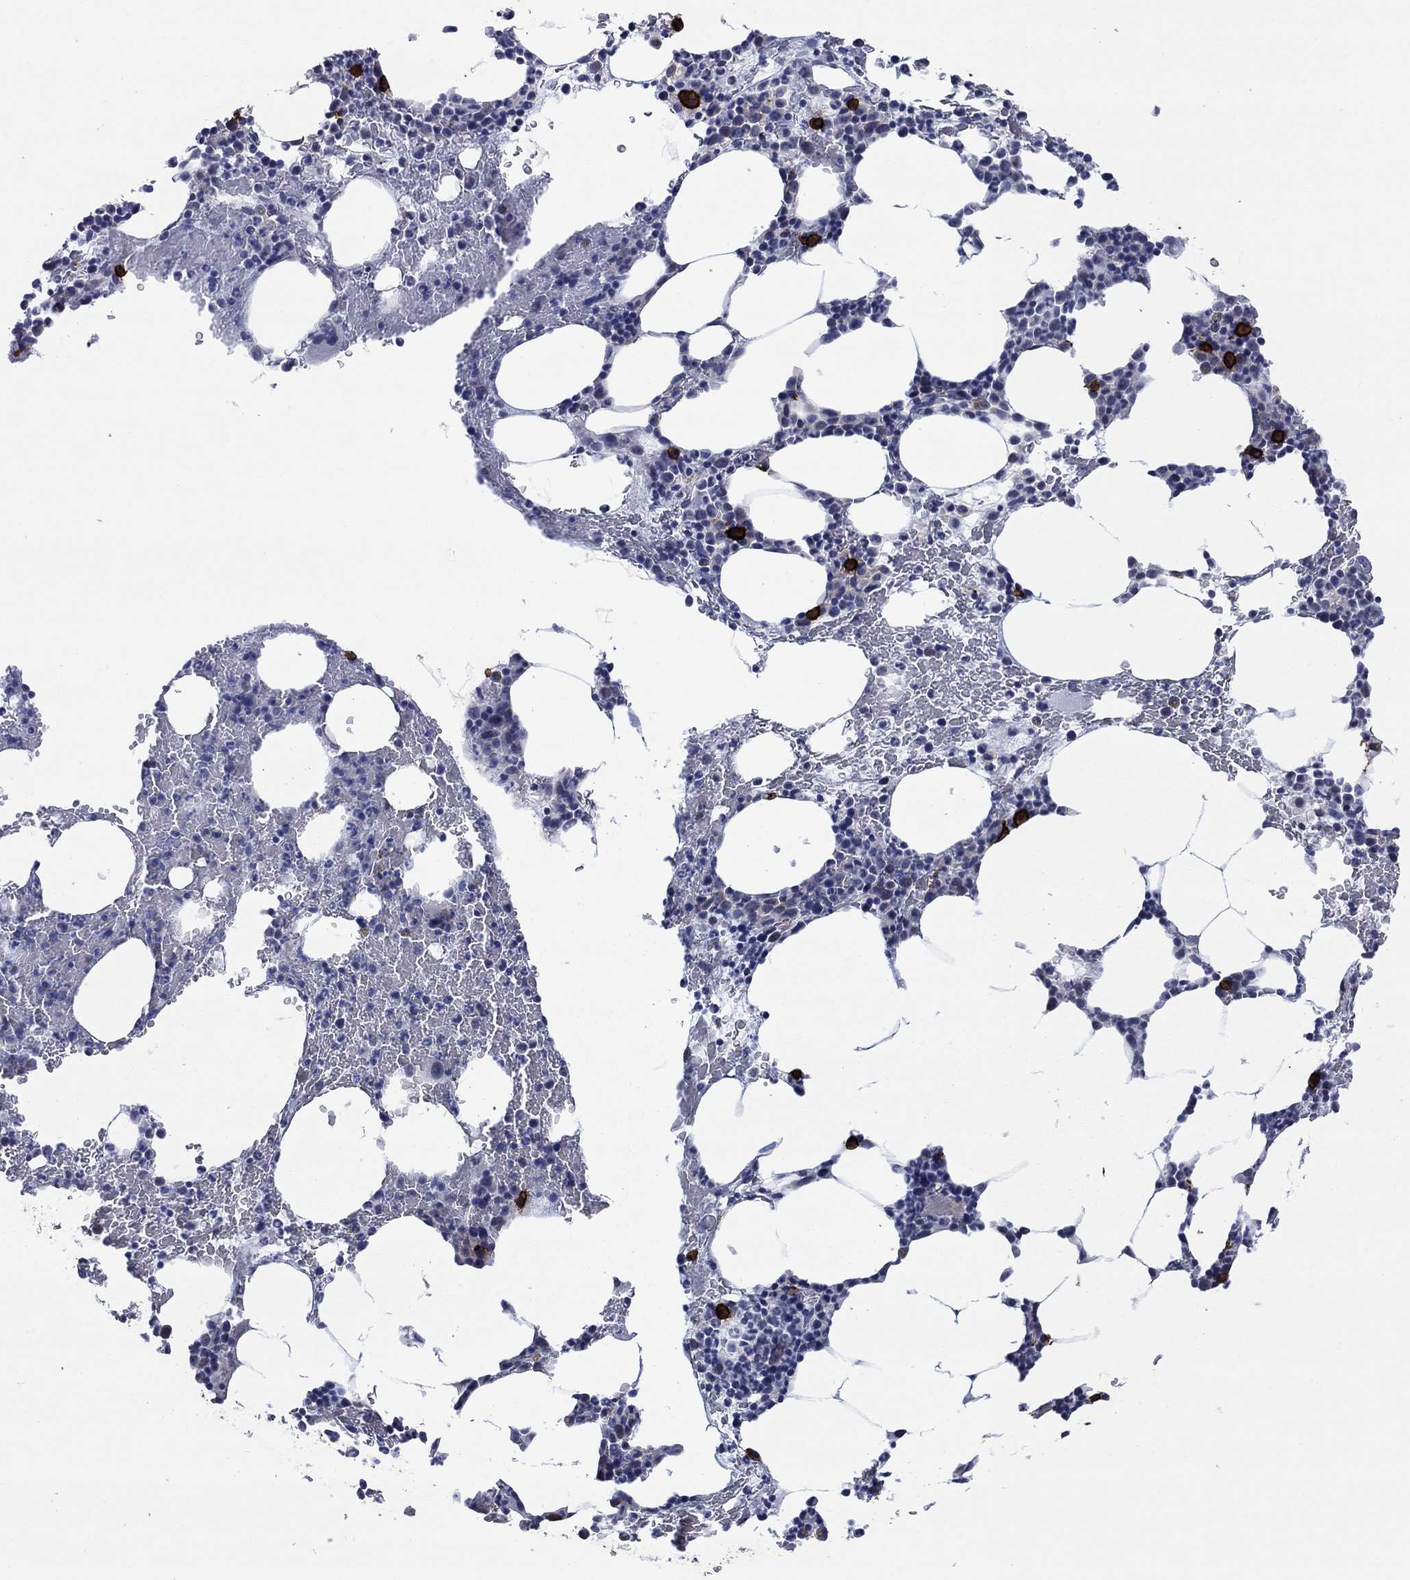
{"staining": {"intensity": "strong", "quantity": "<25%", "location": "cytoplasmic/membranous"}, "tissue": "bone marrow", "cell_type": "Hematopoietic cells", "image_type": "normal", "snomed": [{"axis": "morphology", "description": "Normal tissue, NOS"}, {"axis": "topography", "description": "Bone marrow"}], "caption": "DAB (3,3'-diaminobenzidine) immunohistochemical staining of normal human bone marrow shows strong cytoplasmic/membranous protein positivity in about <25% of hematopoietic cells.", "gene": "SDC1", "patient": {"sex": "male", "age": 83}}